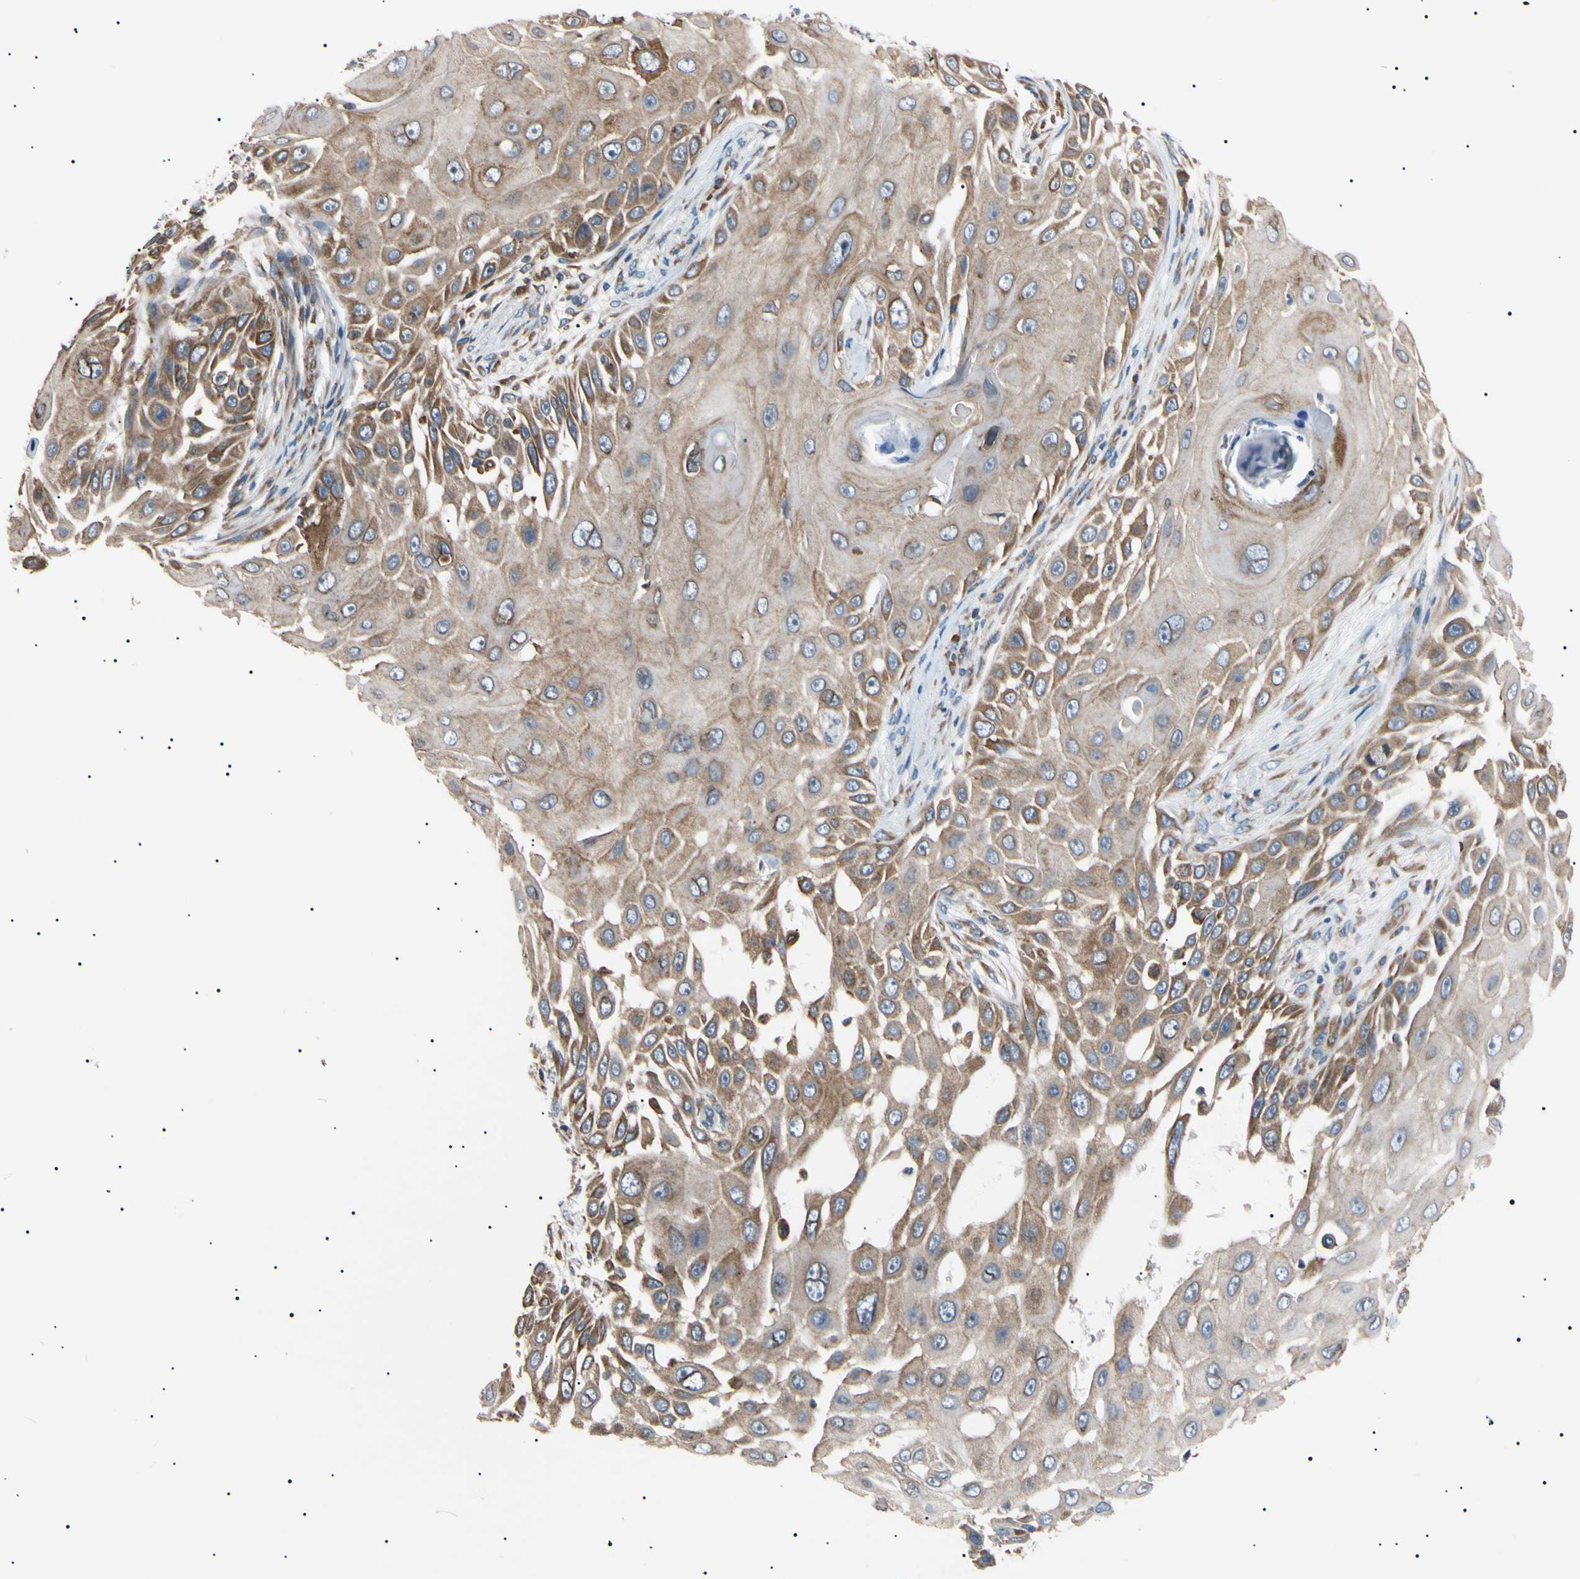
{"staining": {"intensity": "moderate", "quantity": ">75%", "location": "cytoplasmic/membranous"}, "tissue": "skin cancer", "cell_type": "Tumor cells", "image_type": "cancer", "snomed": [{"axis": "morphology", "description": "Squamous cell carcinoma, NOS"}, {"axis": "topography", "description": "Skin"}], "caption": "A histopathology image showing moderate cytoplasmic/membranous expression in approximately >75% of tumor cells in skin squamous cell carcinoma, as visualized by brown immunohistochemical staining.", "gene": "VAPA", "patient": {"sex": "female", "age": 44}}